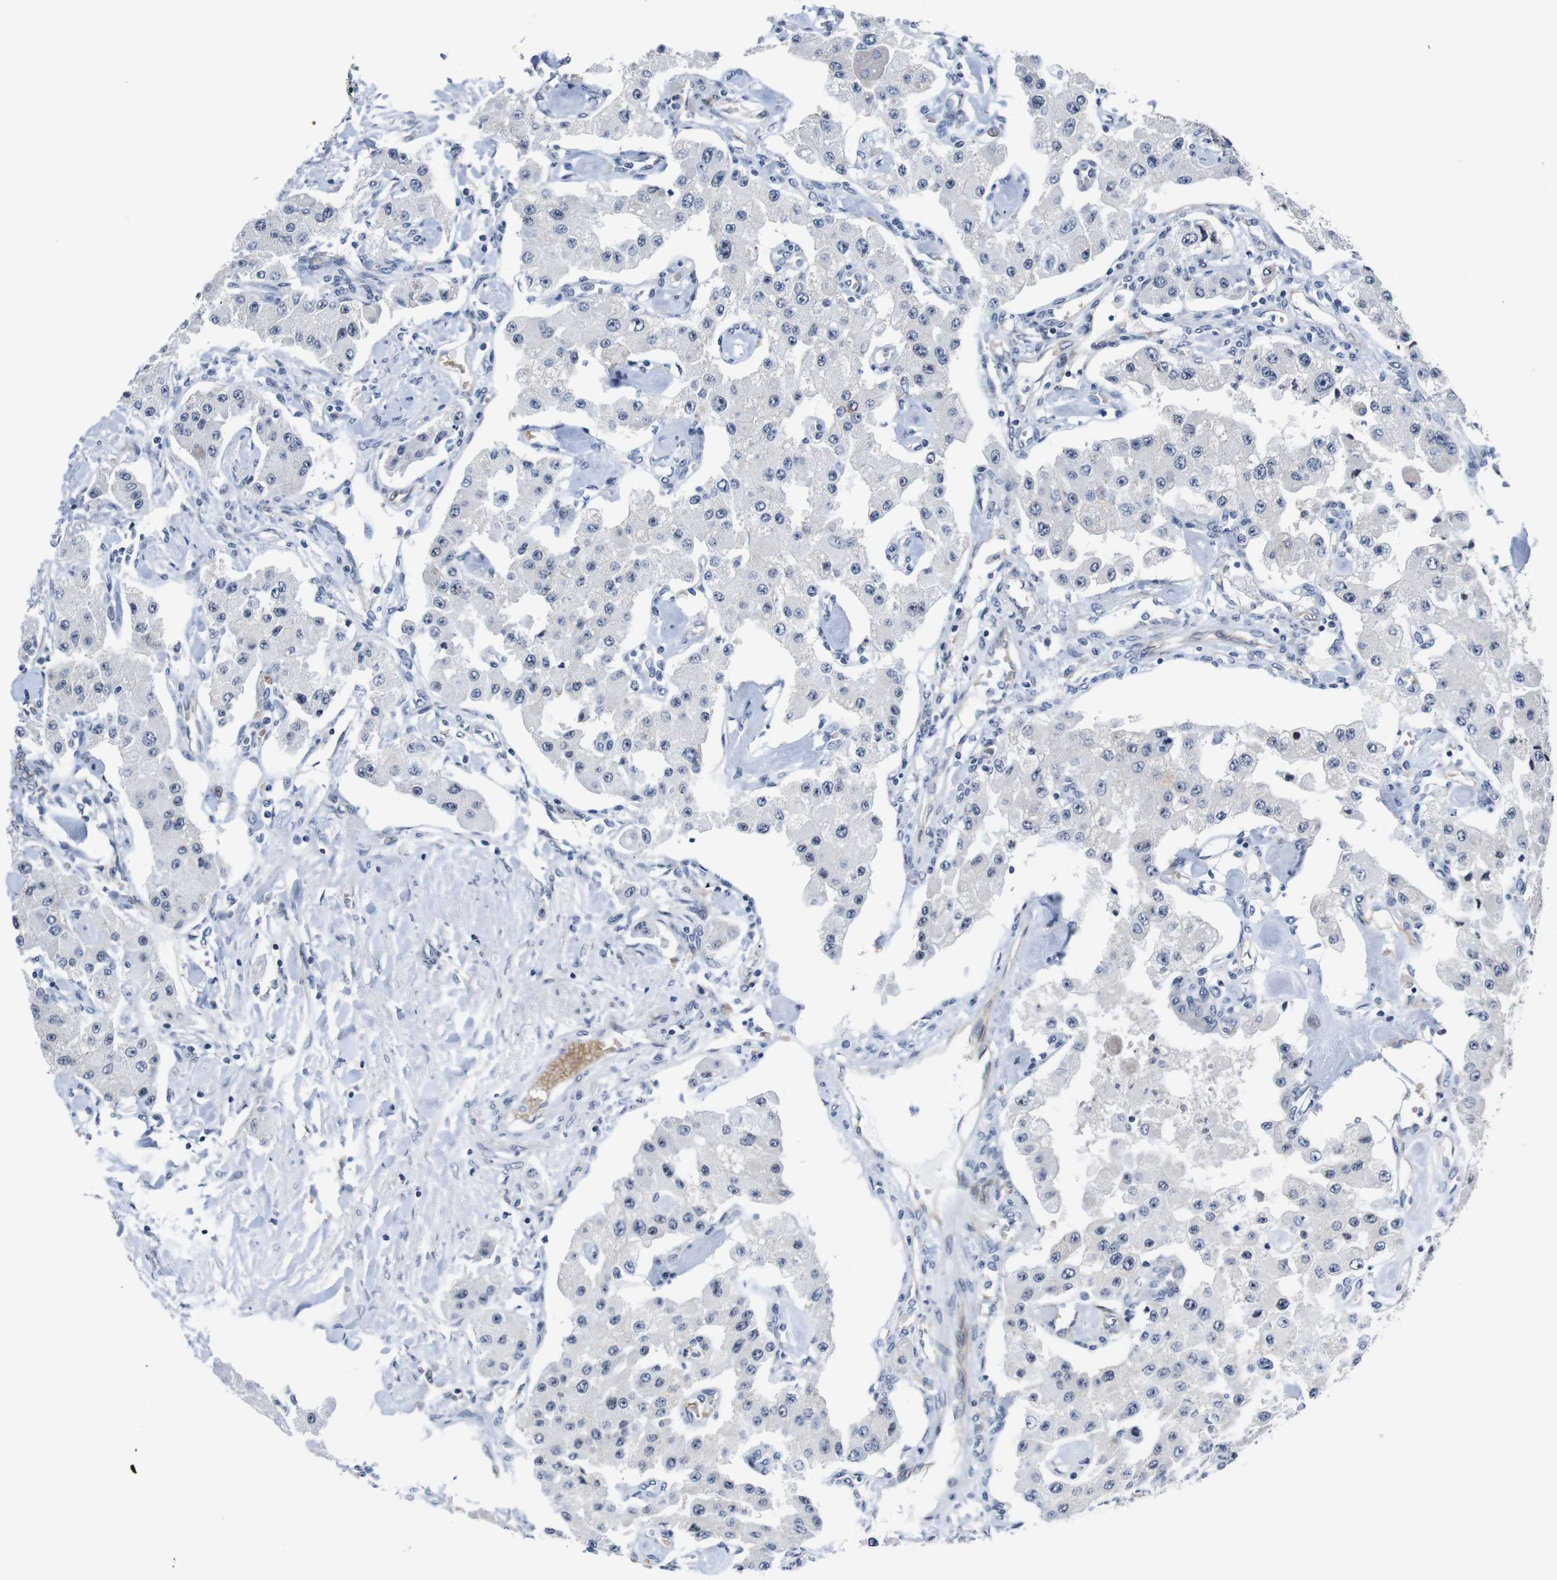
{"staining": {"intensity": "negative", "quantity": "none", "location": "none"}, "tissue": "carcinoid", "cell_type": "Tumor cells", "image_type": "cancer", "snomed": [{"axis": "morphology", "description": "Carcinoid, malignant, NOS"}, {"axis": "topography", "description": "Pancreas"}], "caption": "Protein analysis of carcinoid (malignant) exhibits no significant staining in tumor cells.", "gene": "SOCS3", "patient": {"sex": "male", "age": 41}}